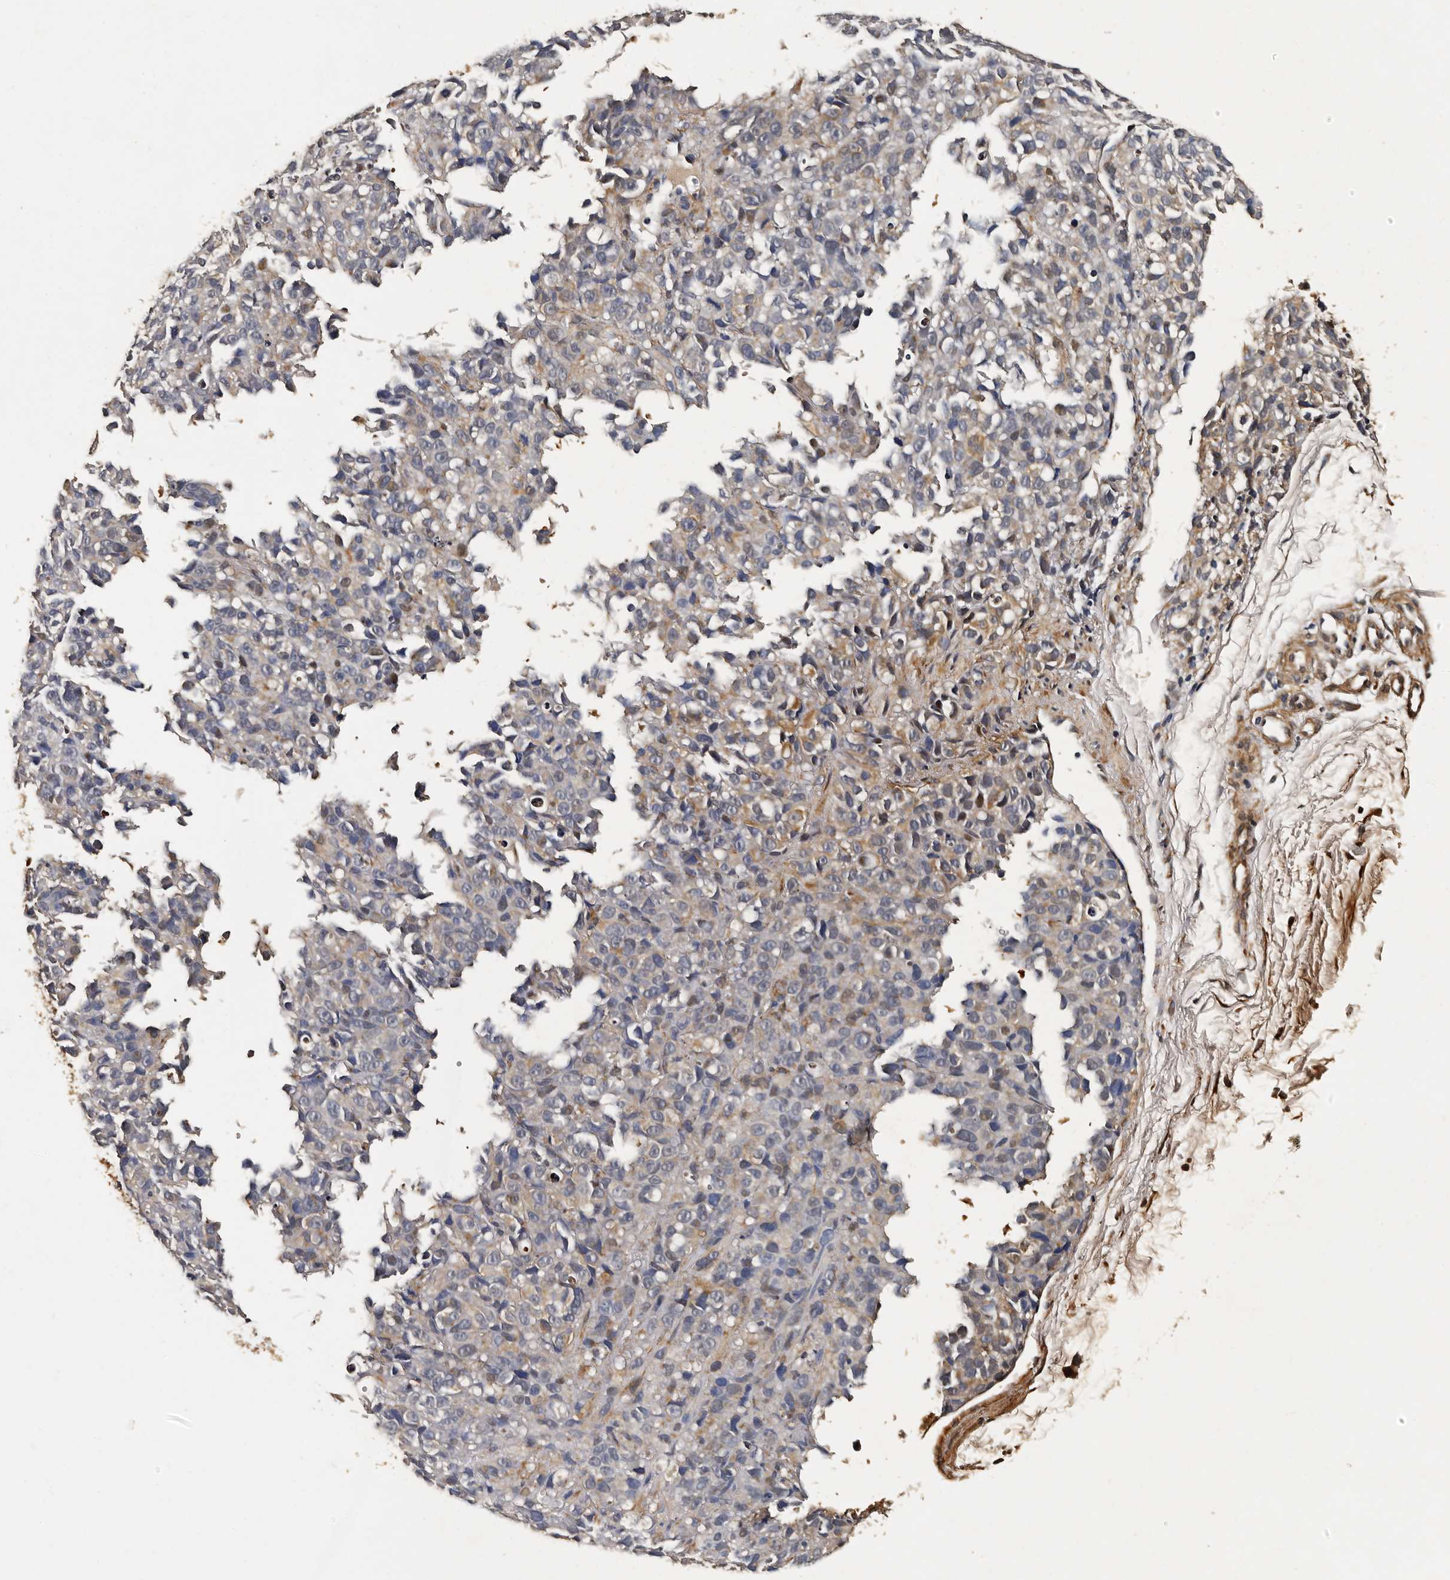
{"staining": {"intensity": "negative", "quantity": "none", "location": "none"}, "tissue": "melanoma", "cell_type": "Tumor cells", "image_type": "cancer", "snomed": [{"axis": "morphology", "description": "Malignant melanoma, Metastatic site"}, {"axis": "topography", "description": "Skin"}], "caption": "An image of human malignant melanoma (metastatic site) is negative for staining in tumor cells.", "gene": "CPNE3", "patient": {"sex": "female", "age": 72}}